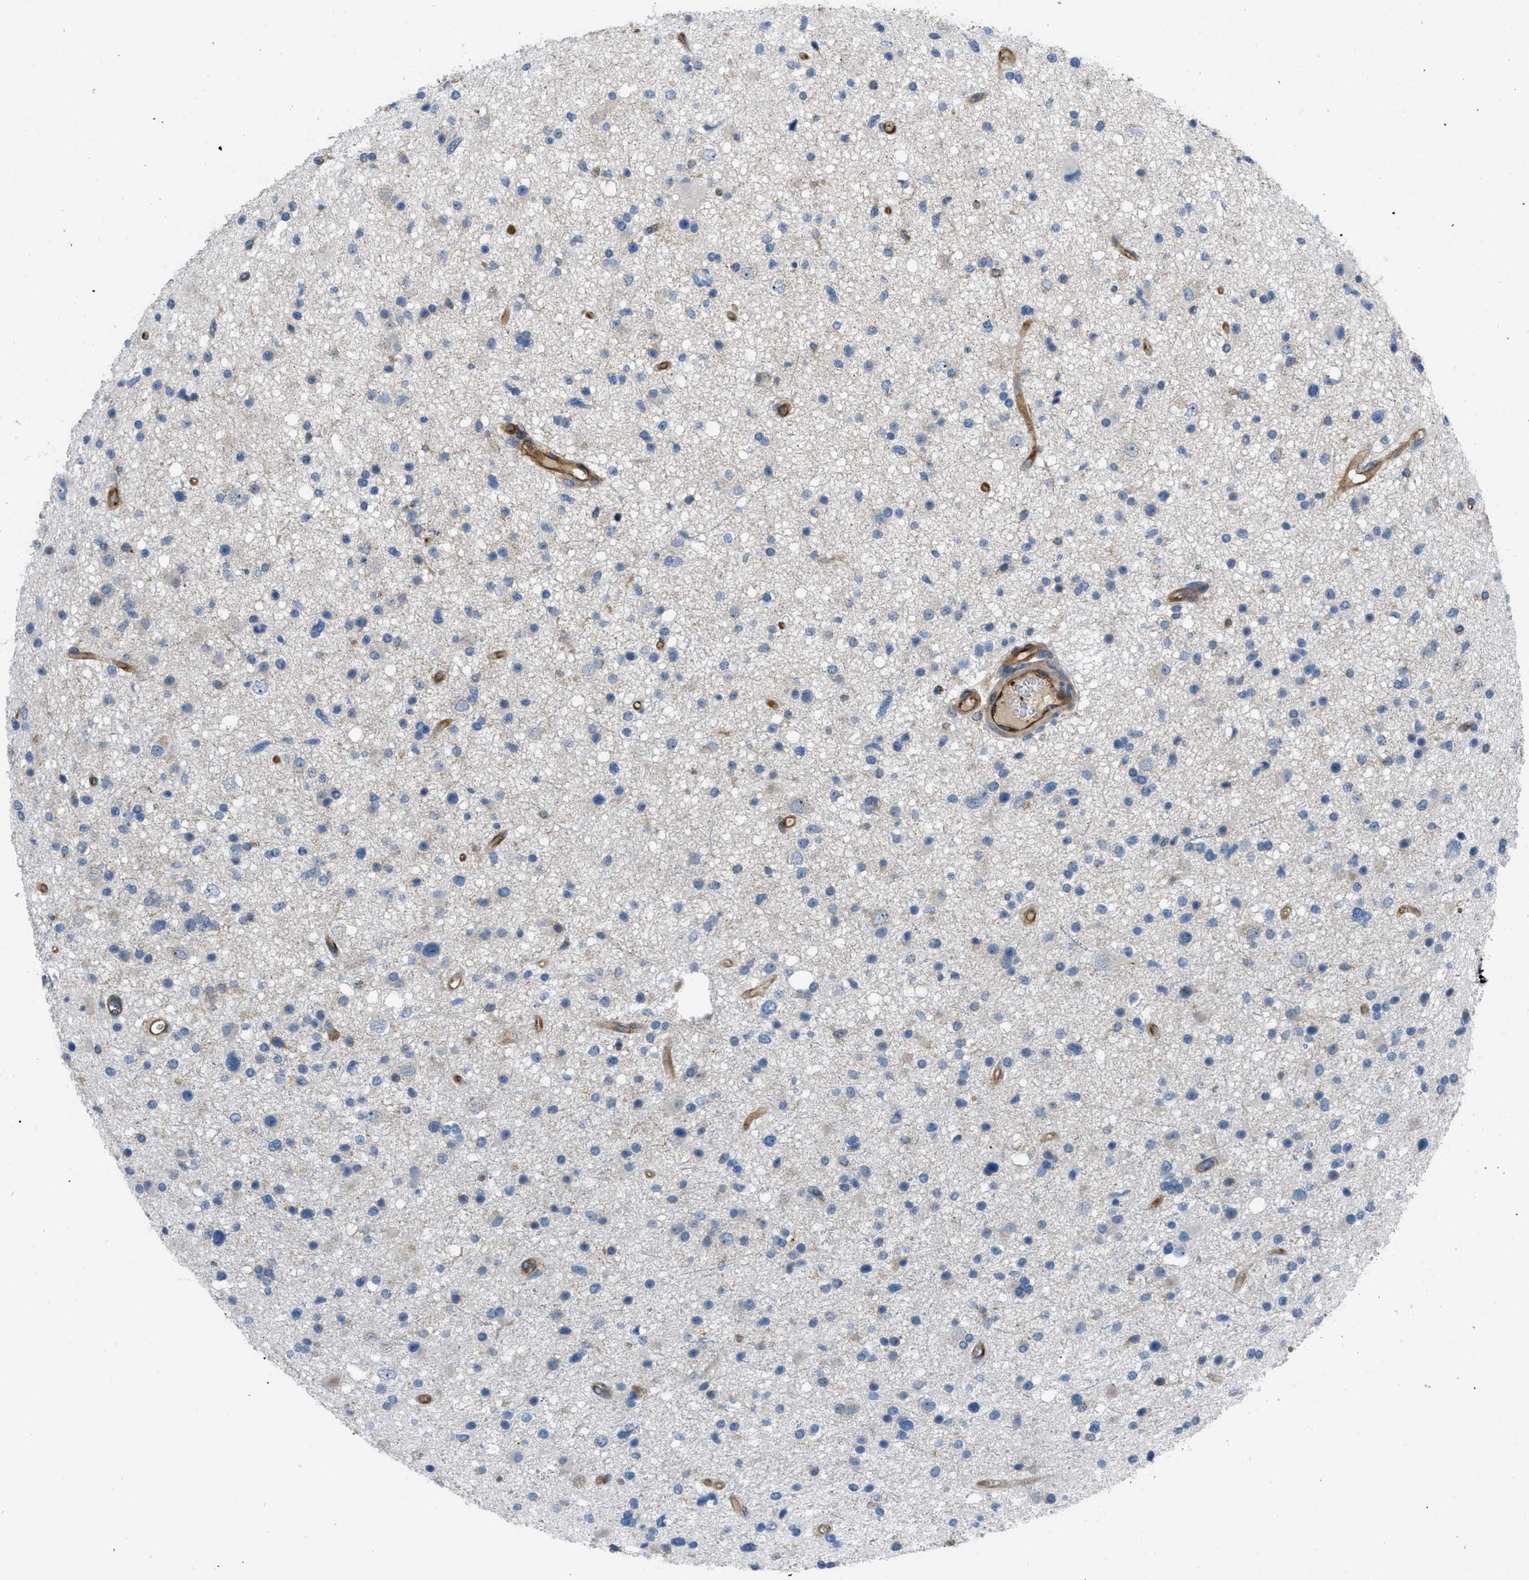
{"staining": {"intensity": "negative", "quantity": "none", "location": "none"}, "tissue": "glioma", "cell_type": "Tumor cells", "image_type": "cancer", "snomed": [{"axis": "morphology", "description": "Glioma, malignant, High grade"}, {"axis": "topography", "description": "Brain"}], "caption": "Glioma stained for a protein using immunohistochemistry shows no positivity tumor cells.", "gene": "ATP2A3", "patient": {"sex": "male", "age": 33}}